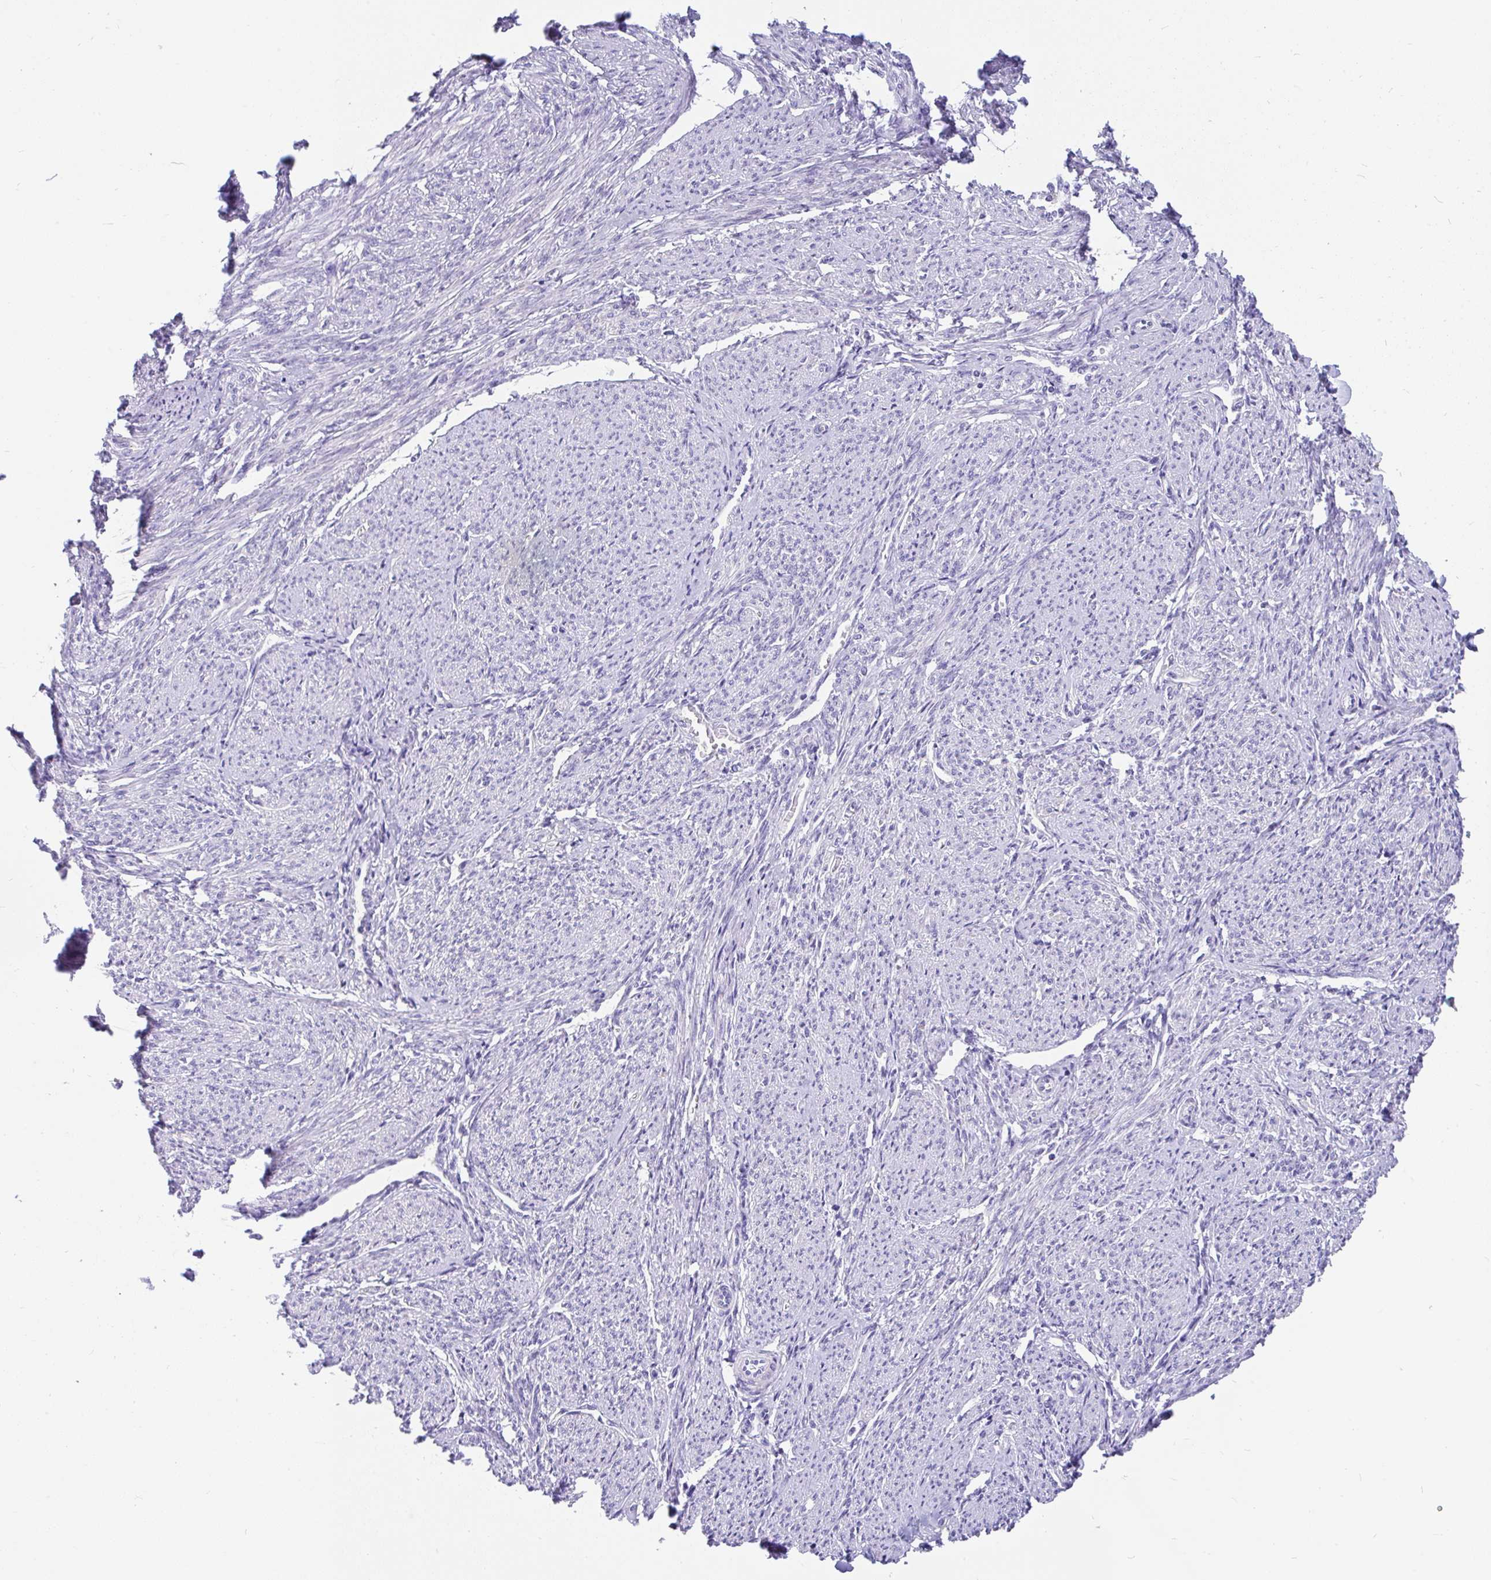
{"staining": {"intensity": "negative", "quantity": "none", "location": "none"}, "tissue": "smooth muscle", "cell_type": "Smooth muscle cells", "image_type": "normal", "snomed": [{"axis": "morphology", "description": "Normal tissue, NOS"}, {"axis": "topography", "description": "Smooth muscle"}], "caption": "The micrograph displays no staining of smooth muscle cells in unremarkable smooth muscle.", "gene": "INTS5", "patient": {"sex": "female", "age": 65}}